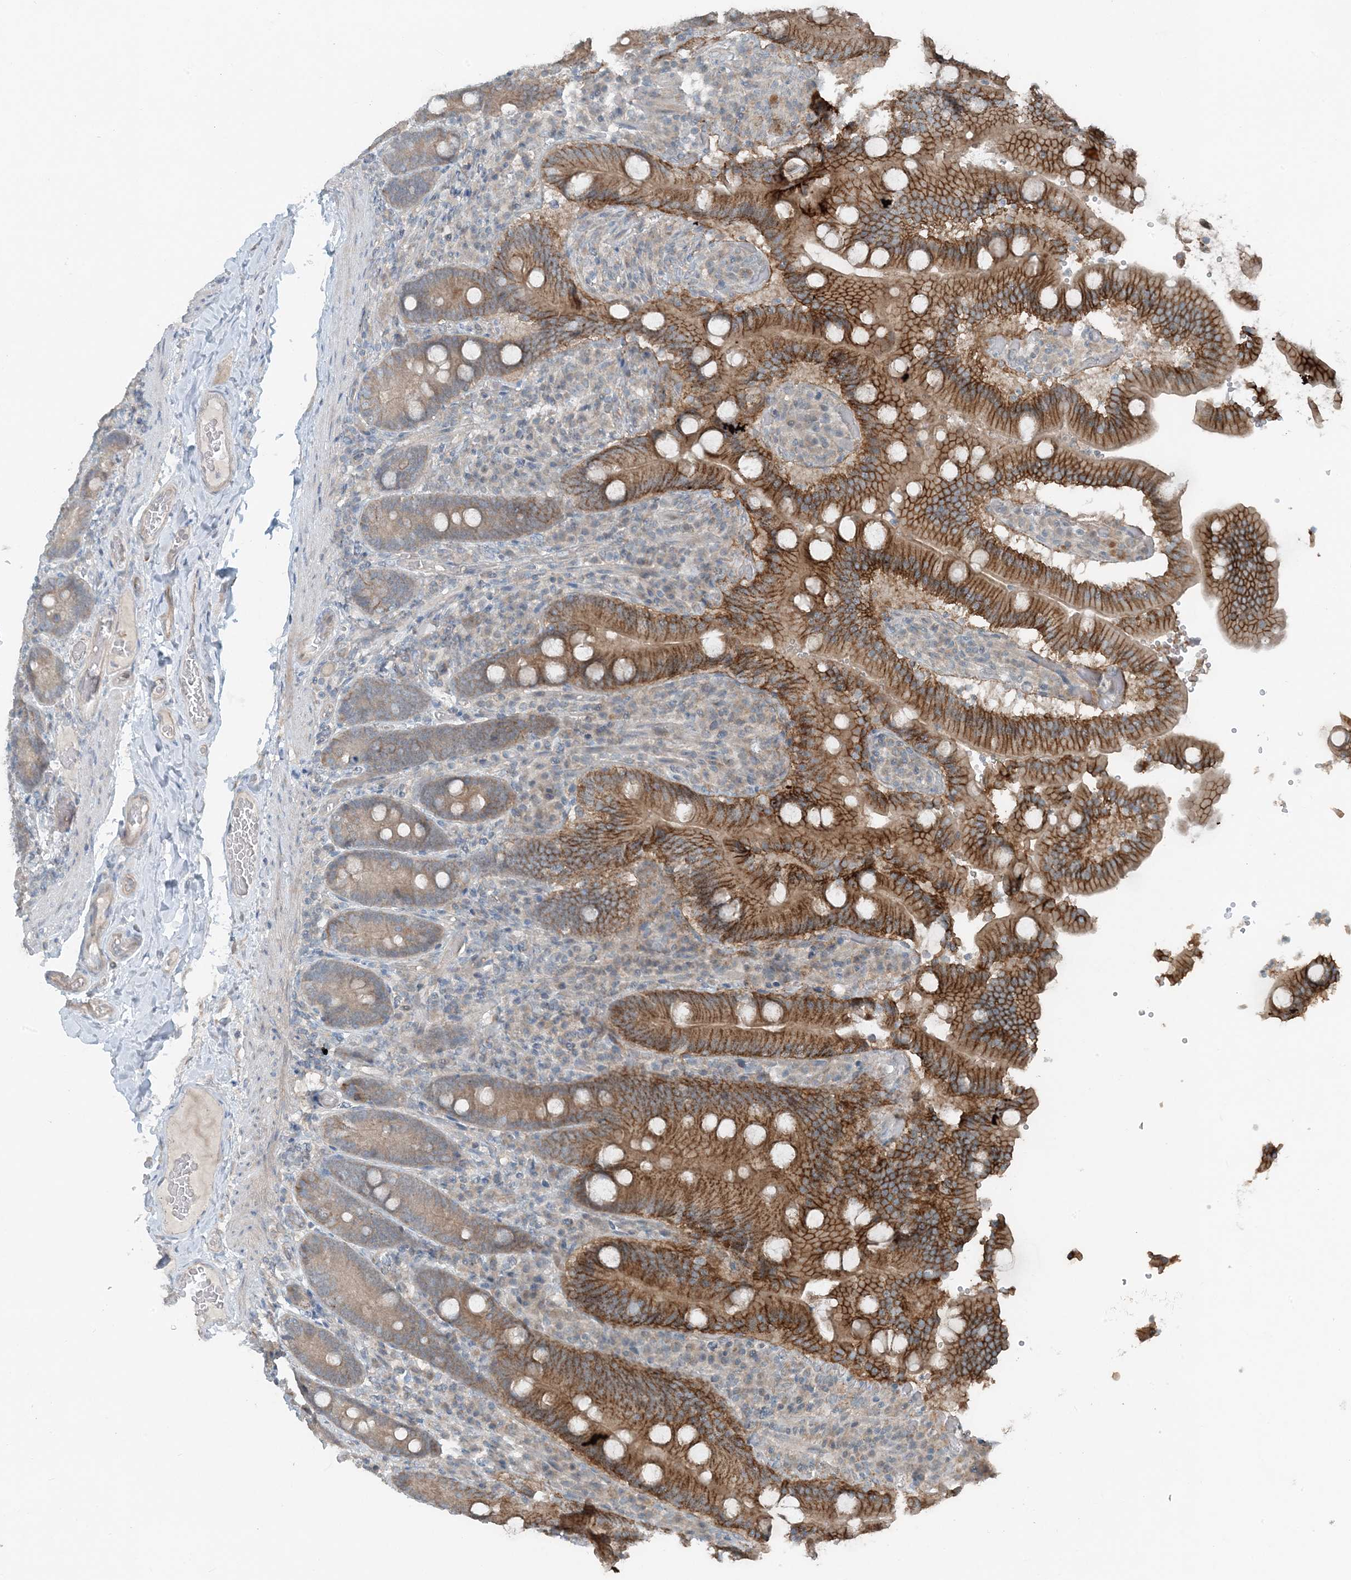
{"staining": {"intensity": "moderate", "quantity": "25%-75%", "location": "cytoplasmic/membranous"}, "tissue": "duodenum", "cell_type": "Glandular cells", "image_type": "normal", "snomed": [{"axis": "morphology", "description": "Normal tissue, NOS"}, {"axis": "topography", "description": "Duodenum"}], "caption": "Immunohistochemistry of normal duodenum reveals medium levels of moderate cytoplasmic/membranous staining in about 25%-75% of glandular cells. (IHC, brightfield microscopy, high magnification).", "gene": "MITD1", "patient": {"sex": "female", "age": 62}}